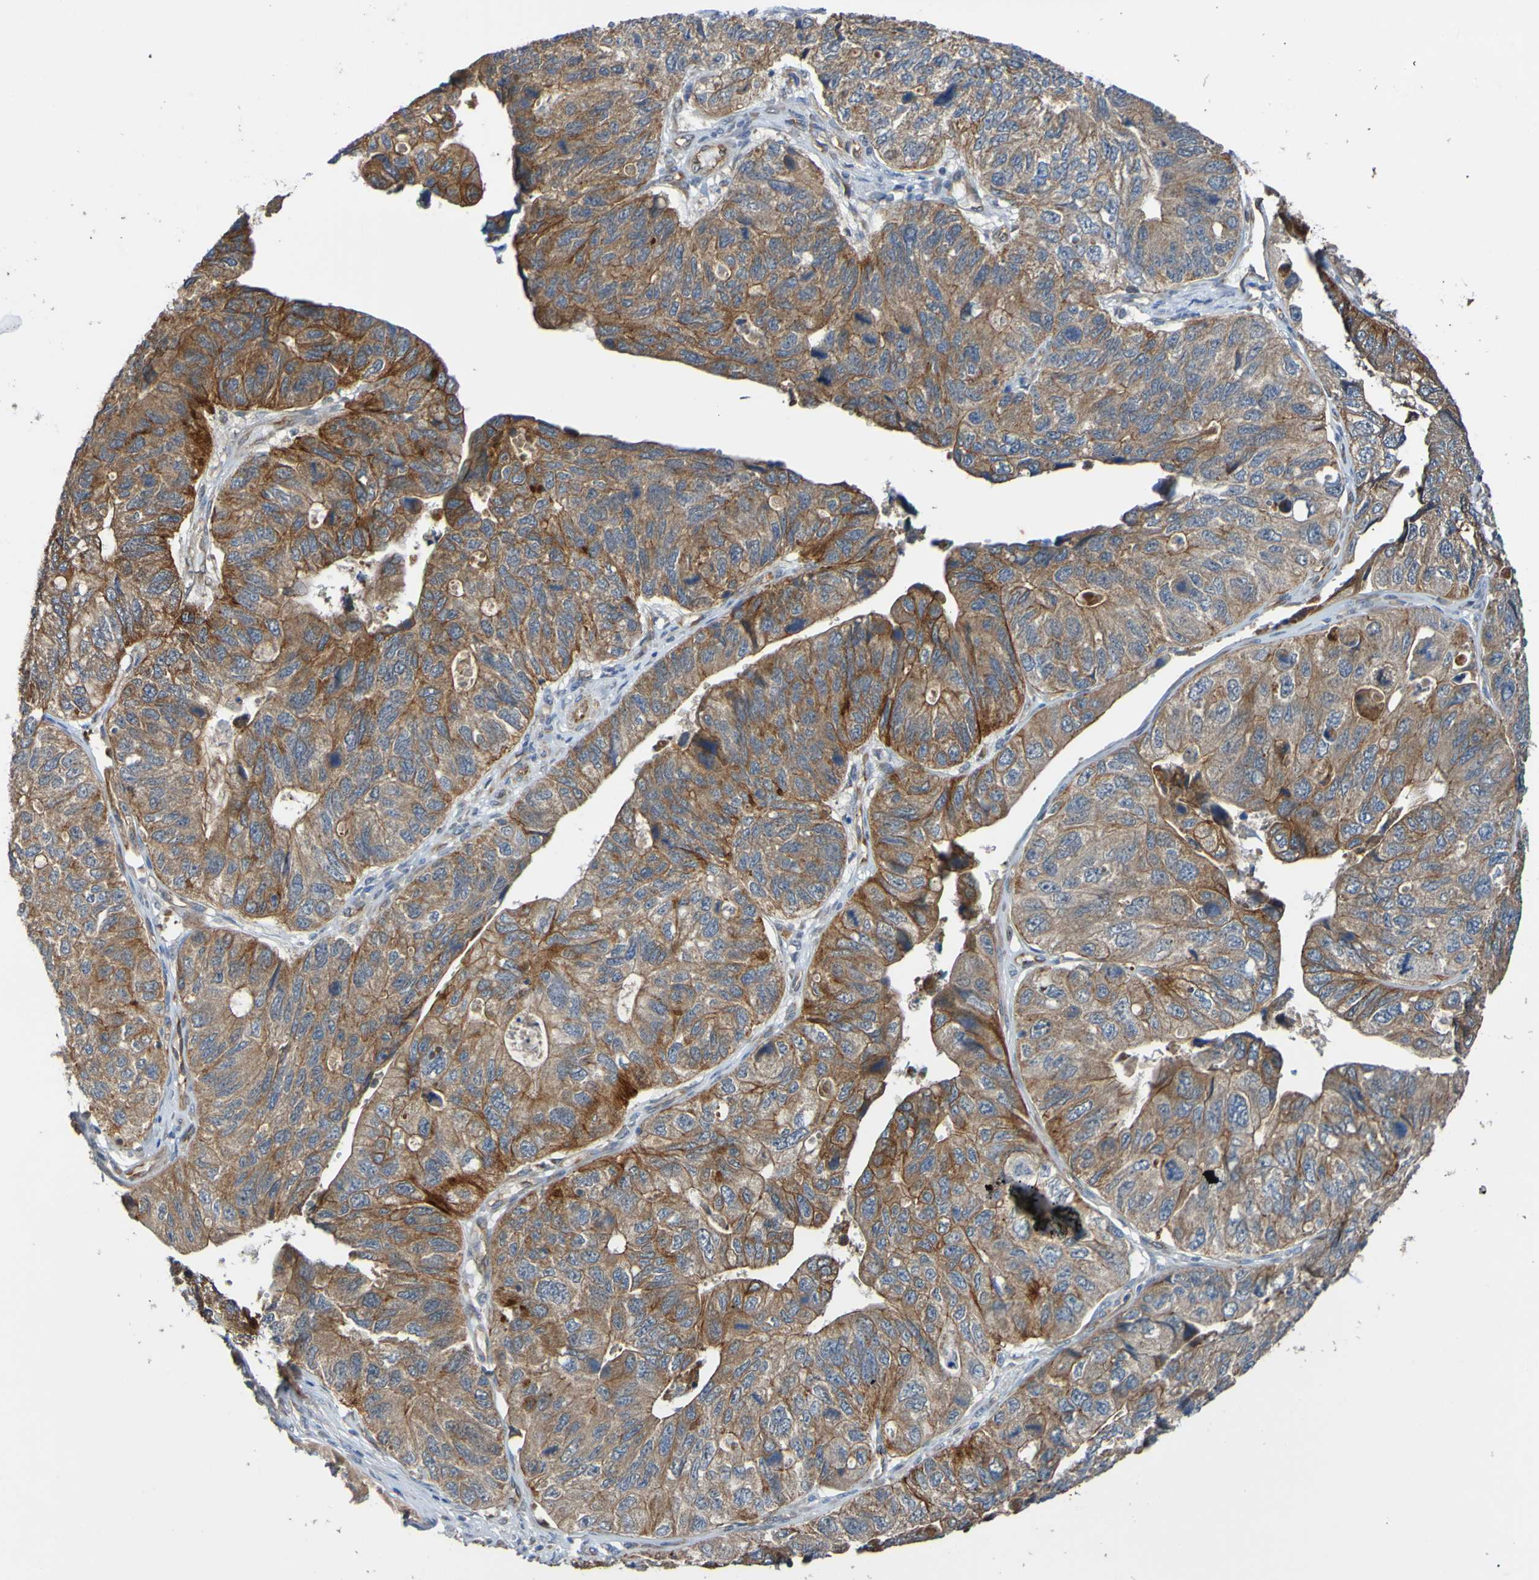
{"staining": {"intensity": "moderate", "quantity": ">75%", "location": "cytoplasmic/membranous"}, "tissue": "stomach cancer", "cell_type": "Tumor cells", "image_type": "cancer", "snomed": [{"axis": "morphology", "description": "Adenocarcinoma, NOS"}, {"axis": "topography", "description": "Stomach"}], "caption": "DAB immunohistochemical staining of stomach adenocarcinoma demonstrates moderate cytoplasmic/membranous protein positivity in about >75% of tumor cells.", "gene": "ST8SIA6", "patient": {"sex": "male", "age": 59}}